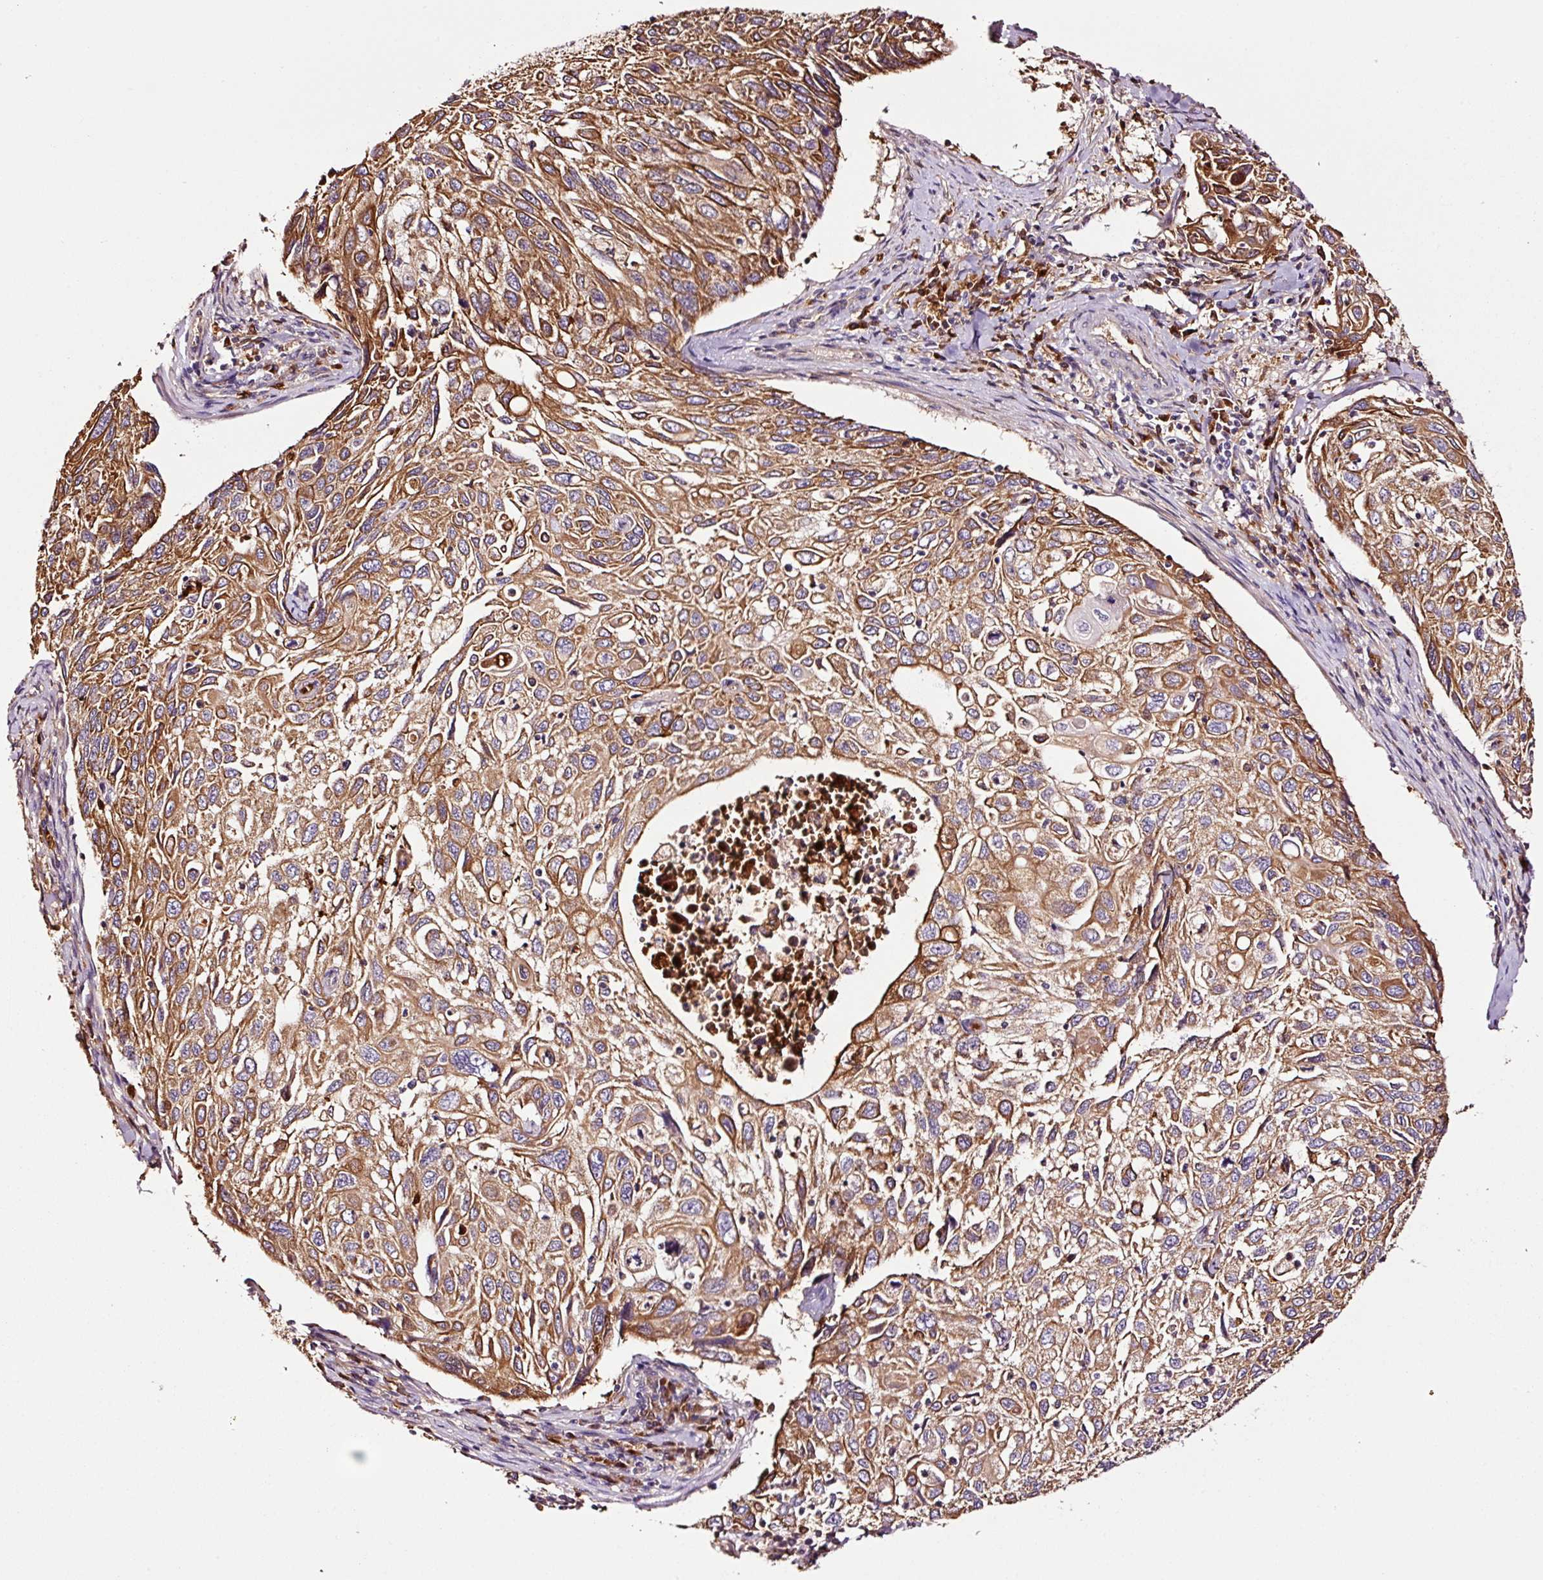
{"staining": {"intensity": "moderate", "quantity": ">75%", "location": "cytoplasmic/membranous"}, "tissue": "cervical cancer", "cell_type": "Tumor cells", "image_type": "cancer", "snomed": [{"axis": "morphology", "description": "Squamous cell carcinoma, NOS"}, {"axis": "topography", "description": "Cervix"}], "caption": "Immunohistochemical staining of human cervical cancer reveals medium levels of moderate cytoplasmic/membranous staining in approximately >75% of tumor cells. Using DAB (brown) and hematoxylin (blue) stains, captured at high magnification using brightfield microscopy.", "gene": "PGLYRP2", "patient": {"sex": "female", "age": 70}}